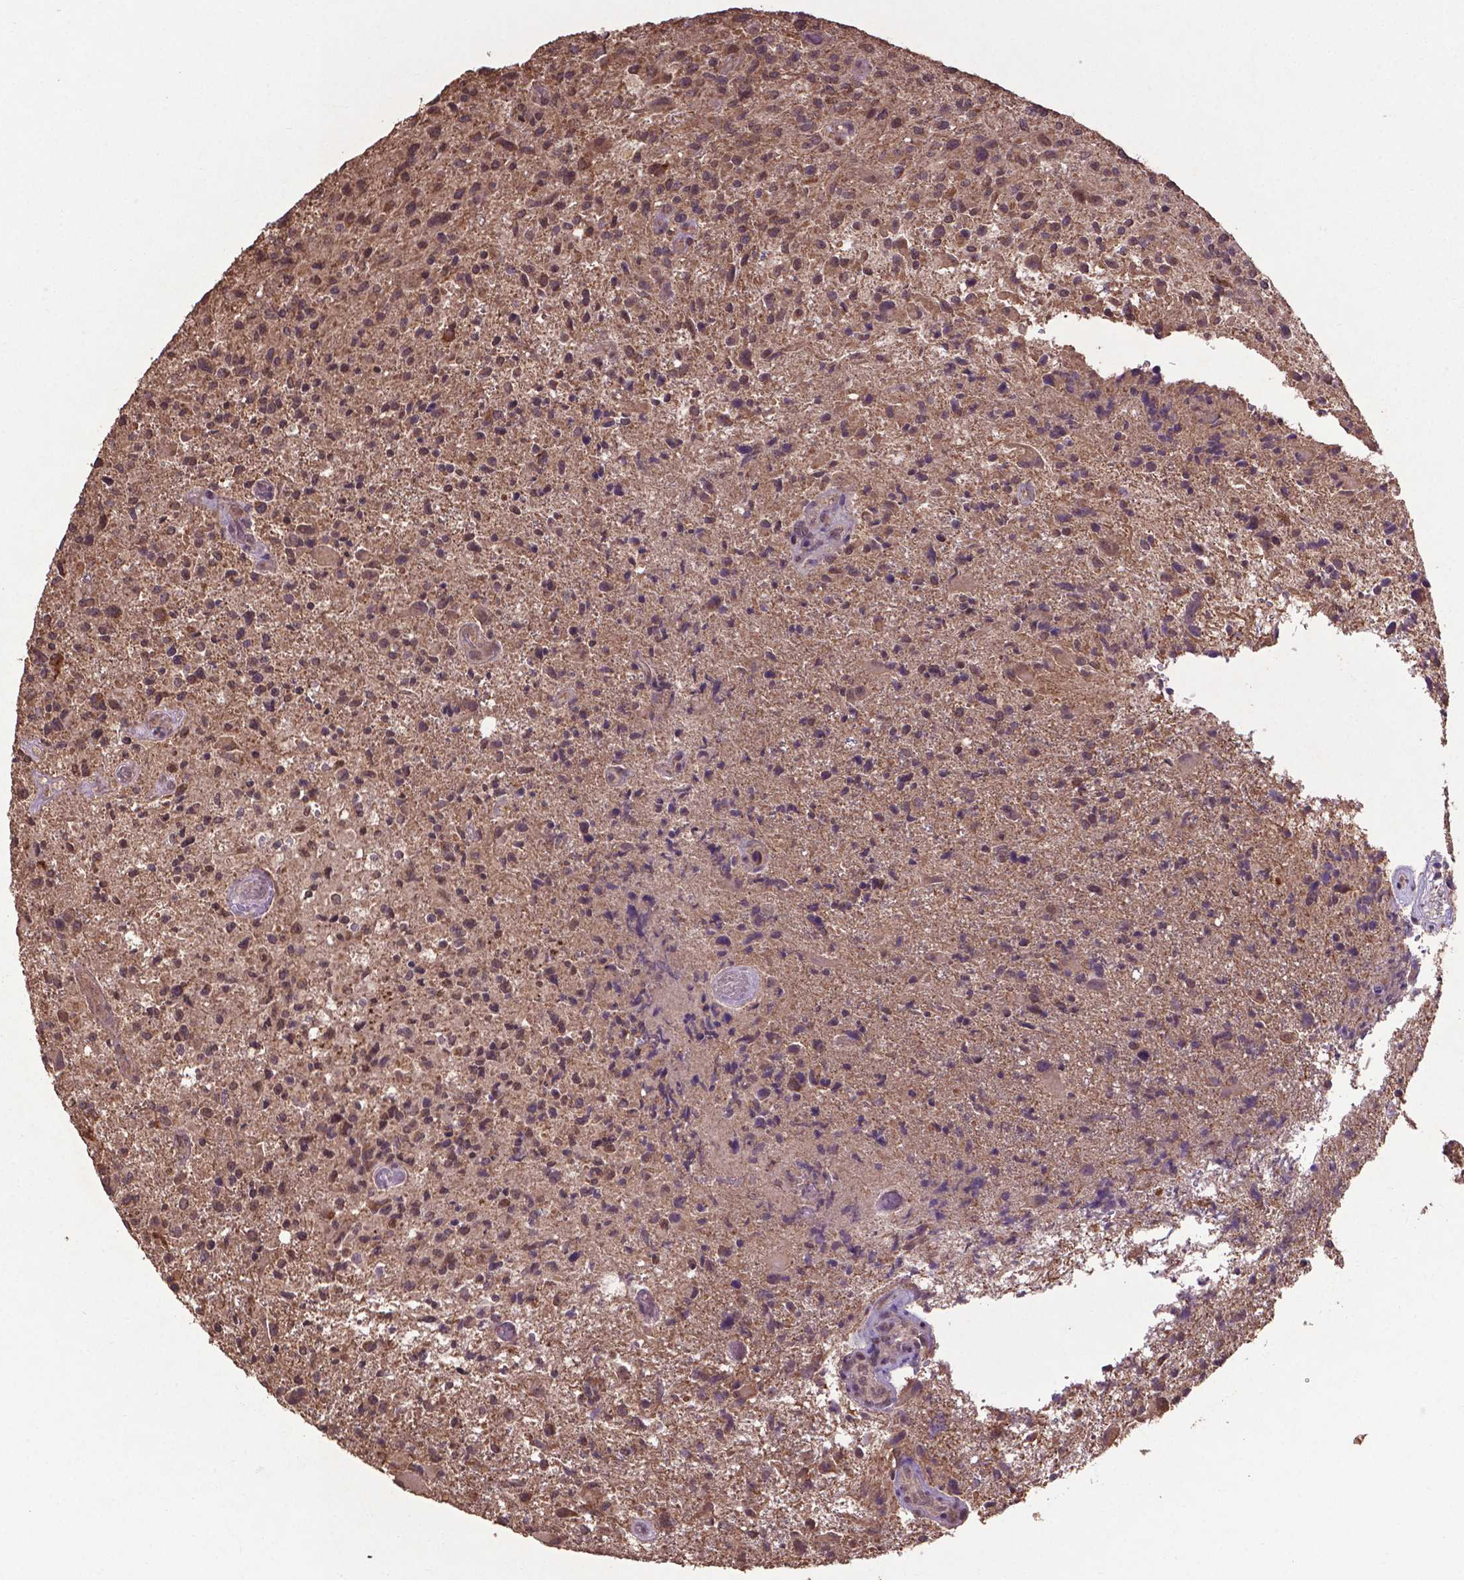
{"staining": {"intensity": "weak", "quantity": "25%-75%", "location": "cytoplasmic/membranous"}, "tissue": "glioma", "cell_type": "Tumor cells", "image_type": "cancer", "snomed": [{"axis": "morphology", "description": "Glioma, malignant, High grade"}, {"axis": "topography", "description": "Brain"}], "caption": "Tumor cells reveal low levels of weak cytoplasmic/membranous staining in approximately 25%-75% of cells in malignant glioma (high-grade).", "gene": "DCAF1", "patient": {"sex": "male", "age": 63}}